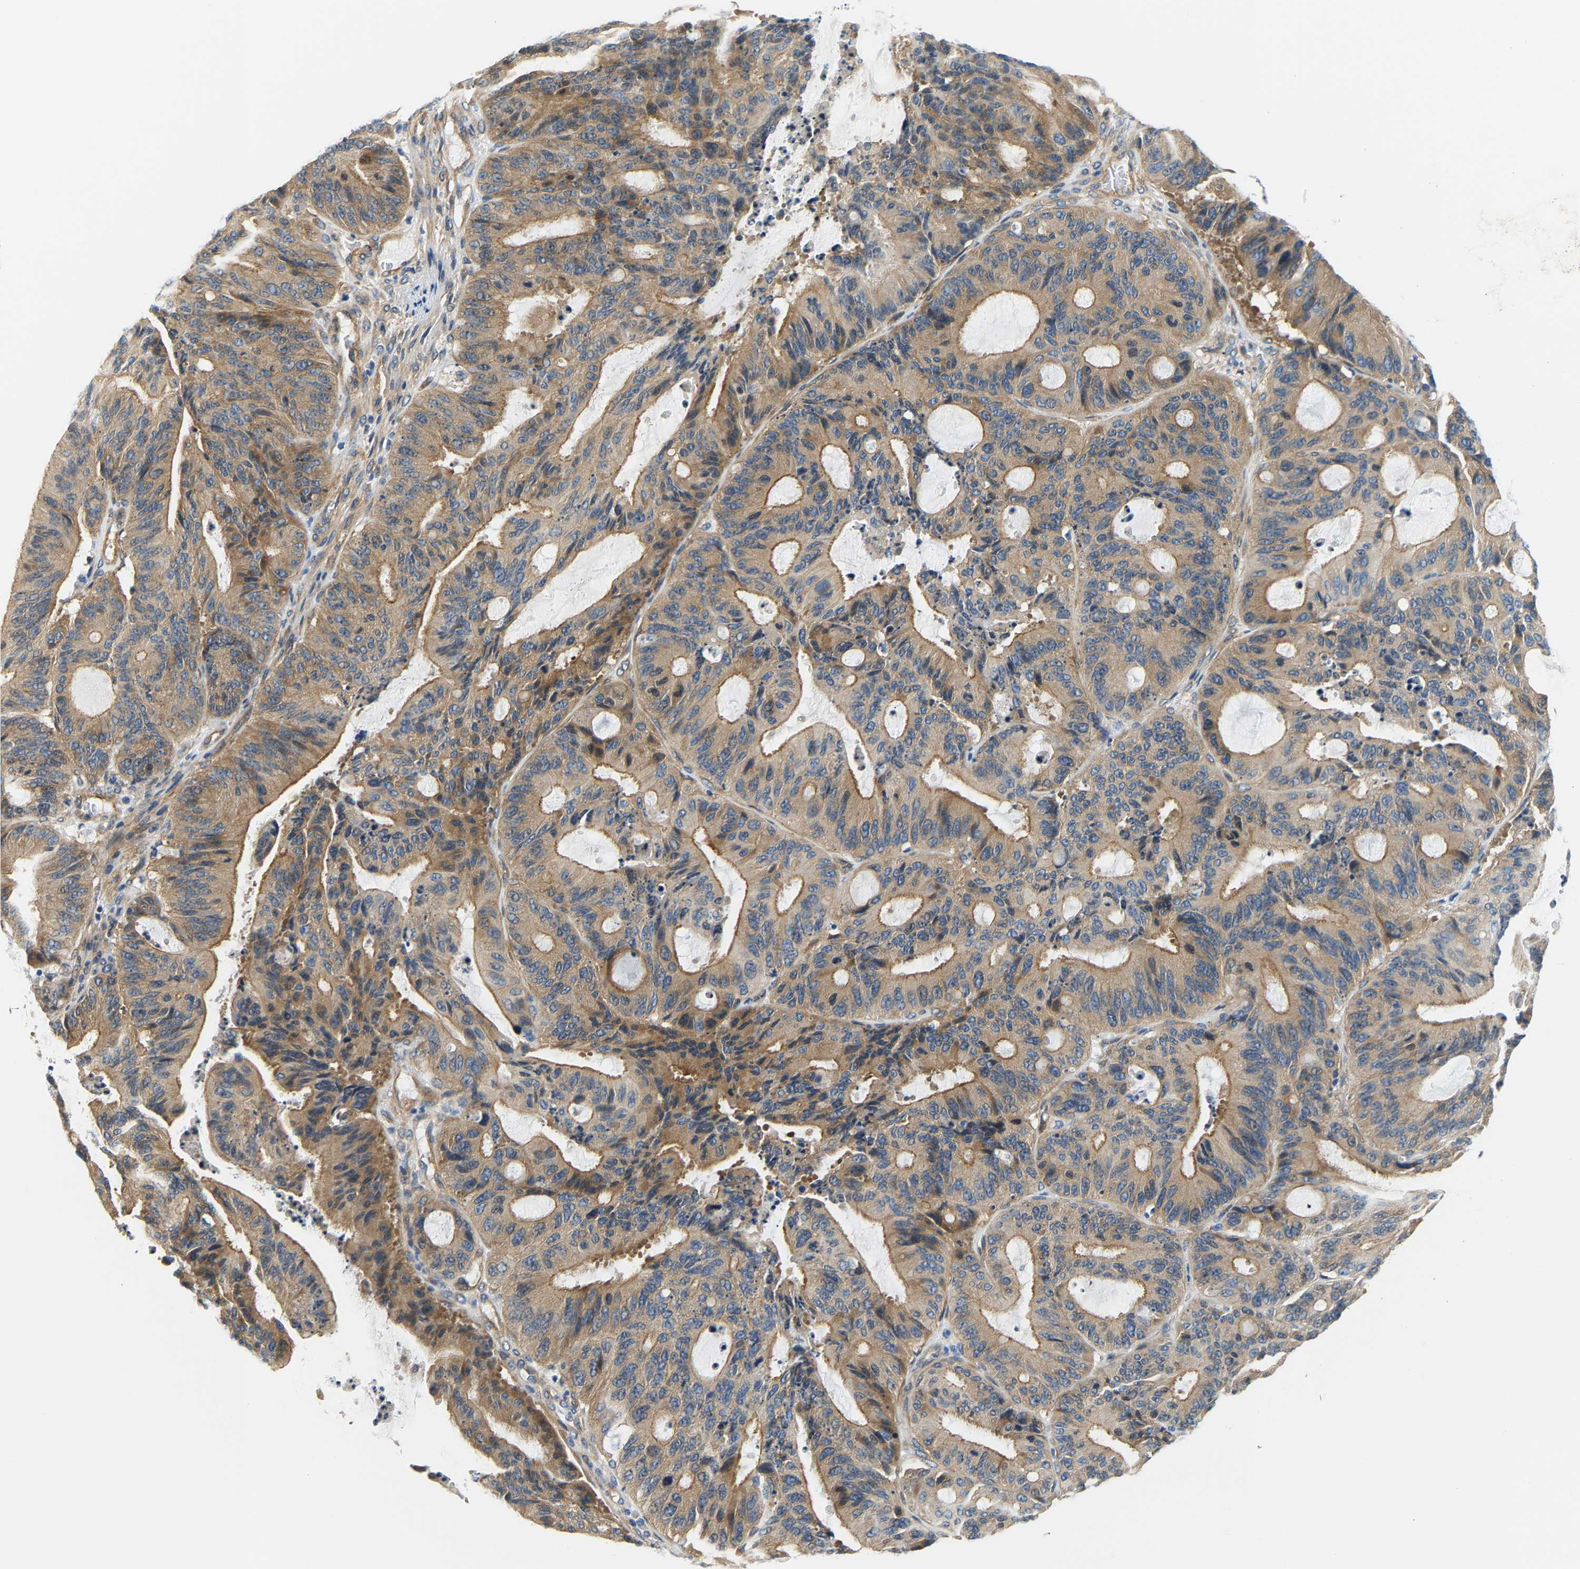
{"staining": {"intensity": "moderate", "quantity": "25%-75%", "location": "cytoplasmic/membranous"}, "tissue": "liver cancer", "cell_type": "Tumor cells", "image_type": "cancer", "snomed": [{"axis": "morphology", "description": "Cholangiocarcinoma"}, {"axis": "topography", "description": "Liver"}], "caption": "Cholangiocarcinoma (liver) stained with immunohistochemistry shows moderate cytoplasmic/membranous expression in about 25%-75% of tumor cells. (DAB IHC with brightfield microscopy, high magnification).", "gene": "PAWR", "patient": {"sex": "female", "age": 73}}